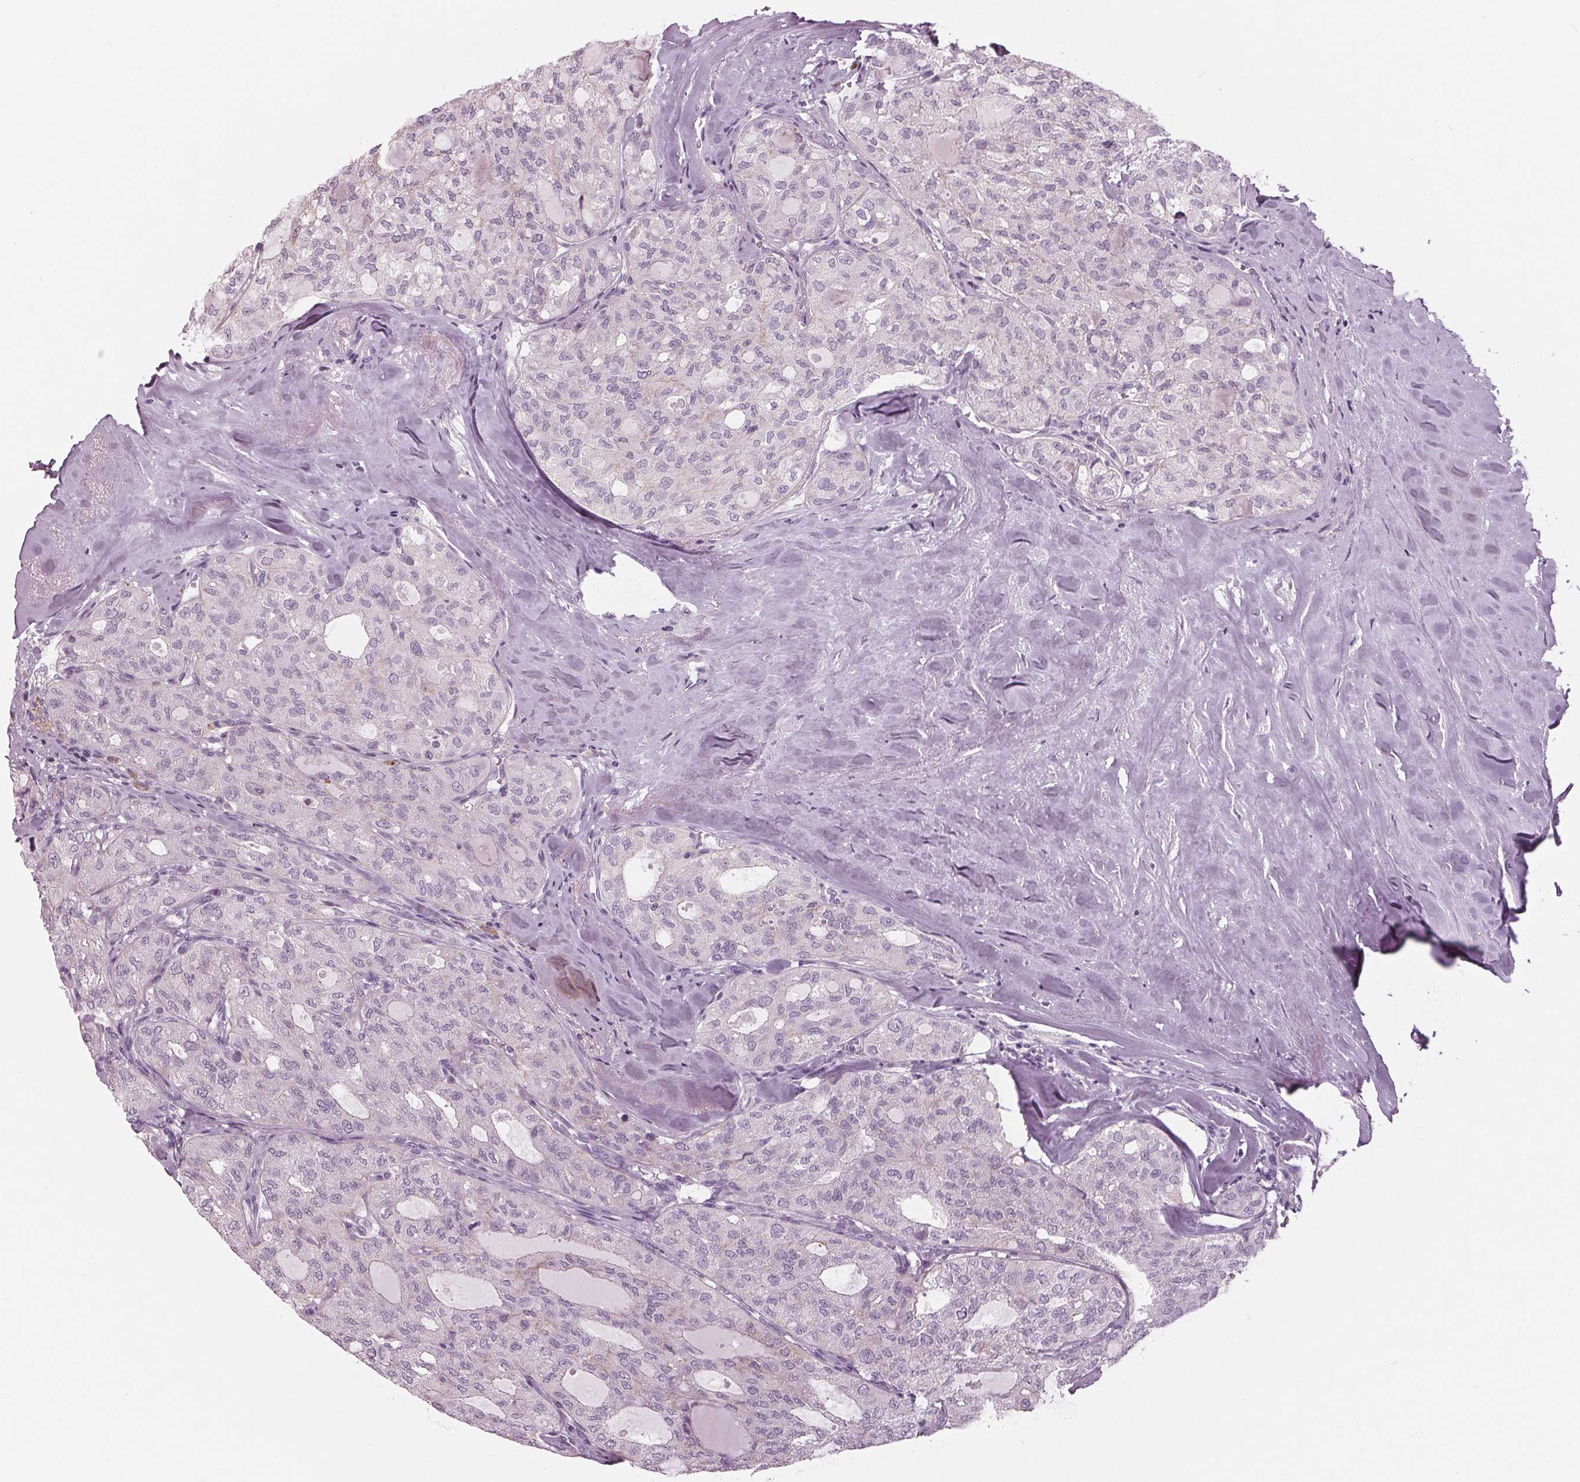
{"staining": {"intensity": "negative", "quantity": "none", "location": "none"}, "tissue": "thyroid cancer", "cell_type": "Tumor cells", "image_type": "cancer", "snomed": [{"axis": "morphology", "description": "Follicular adenoma carcinoma, NOS"}, {"axis": "topography", "description": "Thyroid gland"}], "caption": "High power microscopy histopathology image of an IHC micrograph of thyroid cancer (follicular adenoma carcinoma), revealing no significant positivity in tumor cells.", "gene": "SAMD4A", "patient": {"sex": "male", "age": 75}}